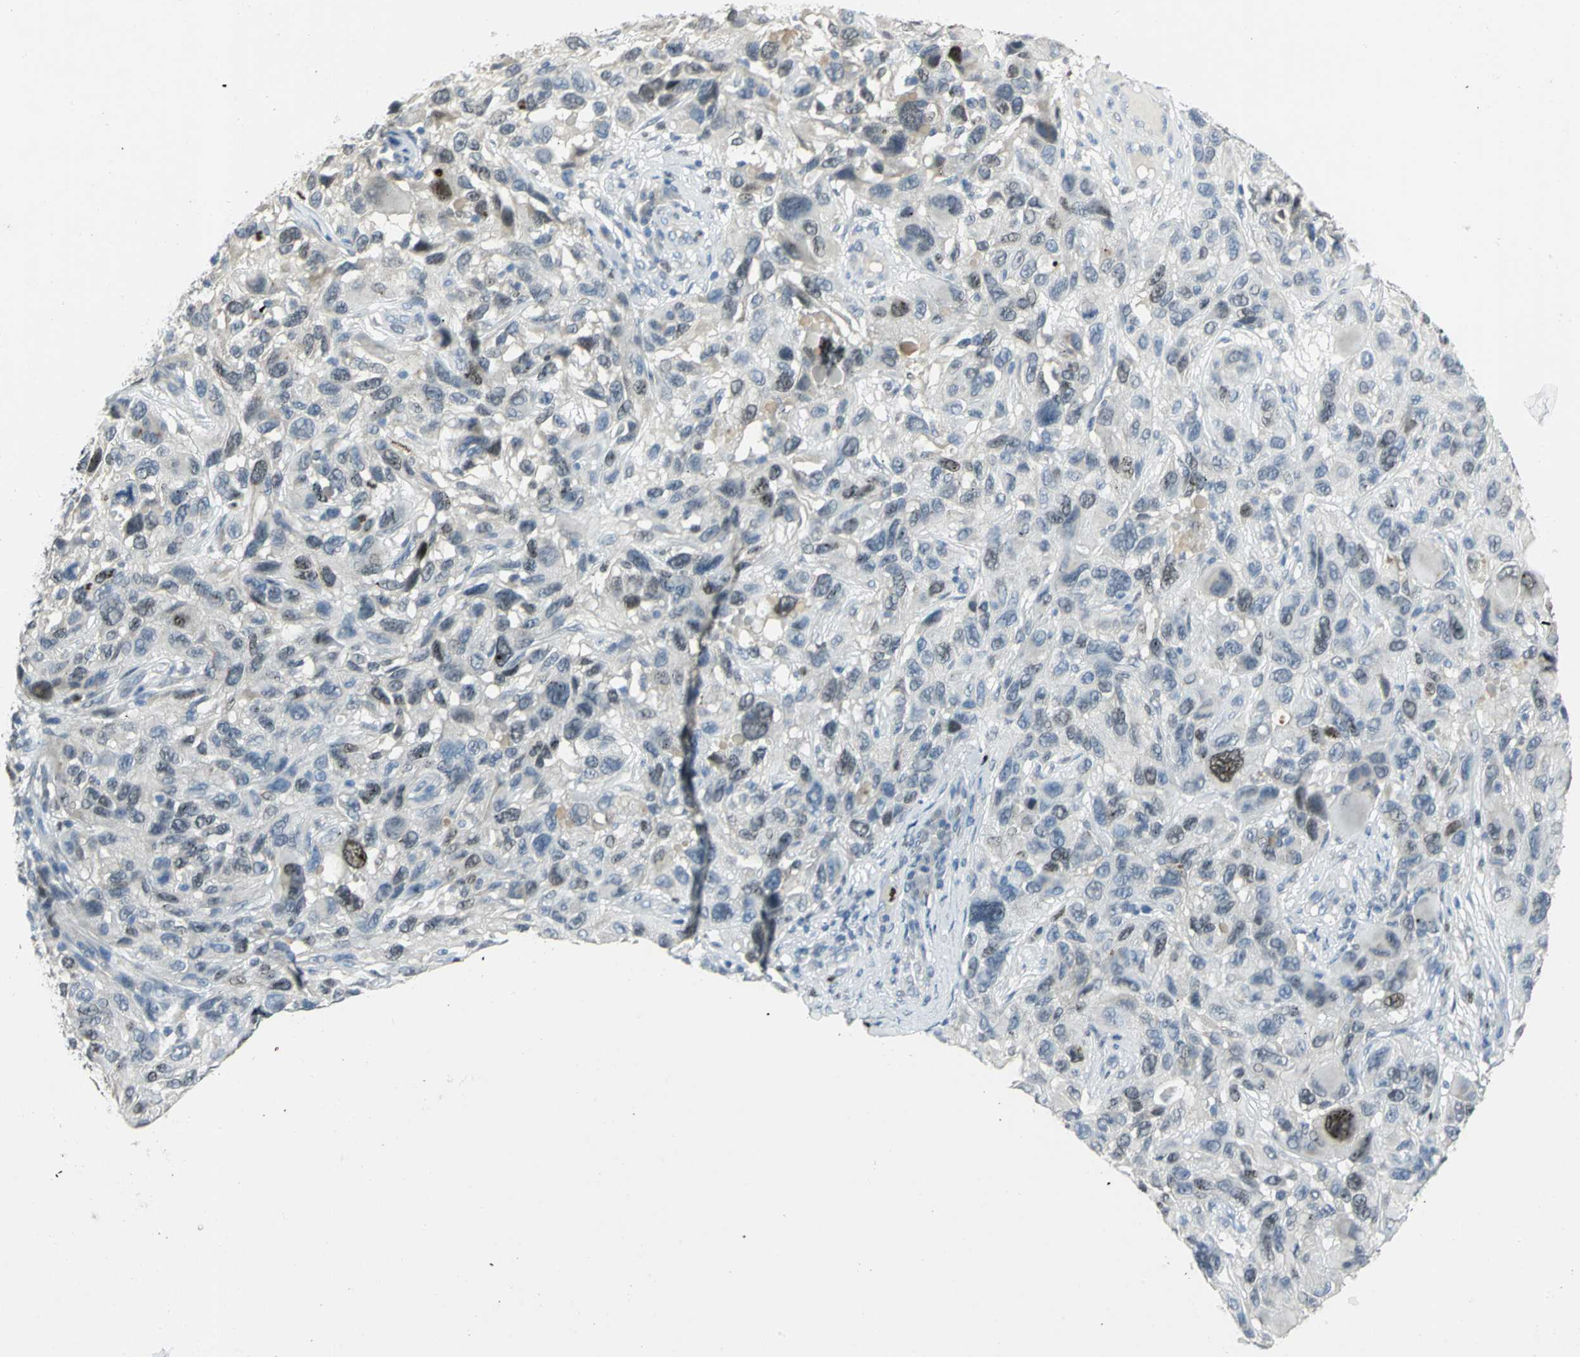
{"staining": {"intensity": "moderate", "quantity": "<25%", "location": "nuclear"}, "tissue": "melanoma", "cell_type": "Tumor cells", "image_type": "cancer", "snomed": [{"axis": "morphology", "description": "Malignant melanoma, NOS"}, {"axis": "topography", "description": "Skin"}], "caption": "Protein expression analysis of human malignant melanoma reveals moderate nuclear positivity in about <25% of tumor cells.", "gene": "BCL6", "patient": {"sex": "male", "age": 53}}